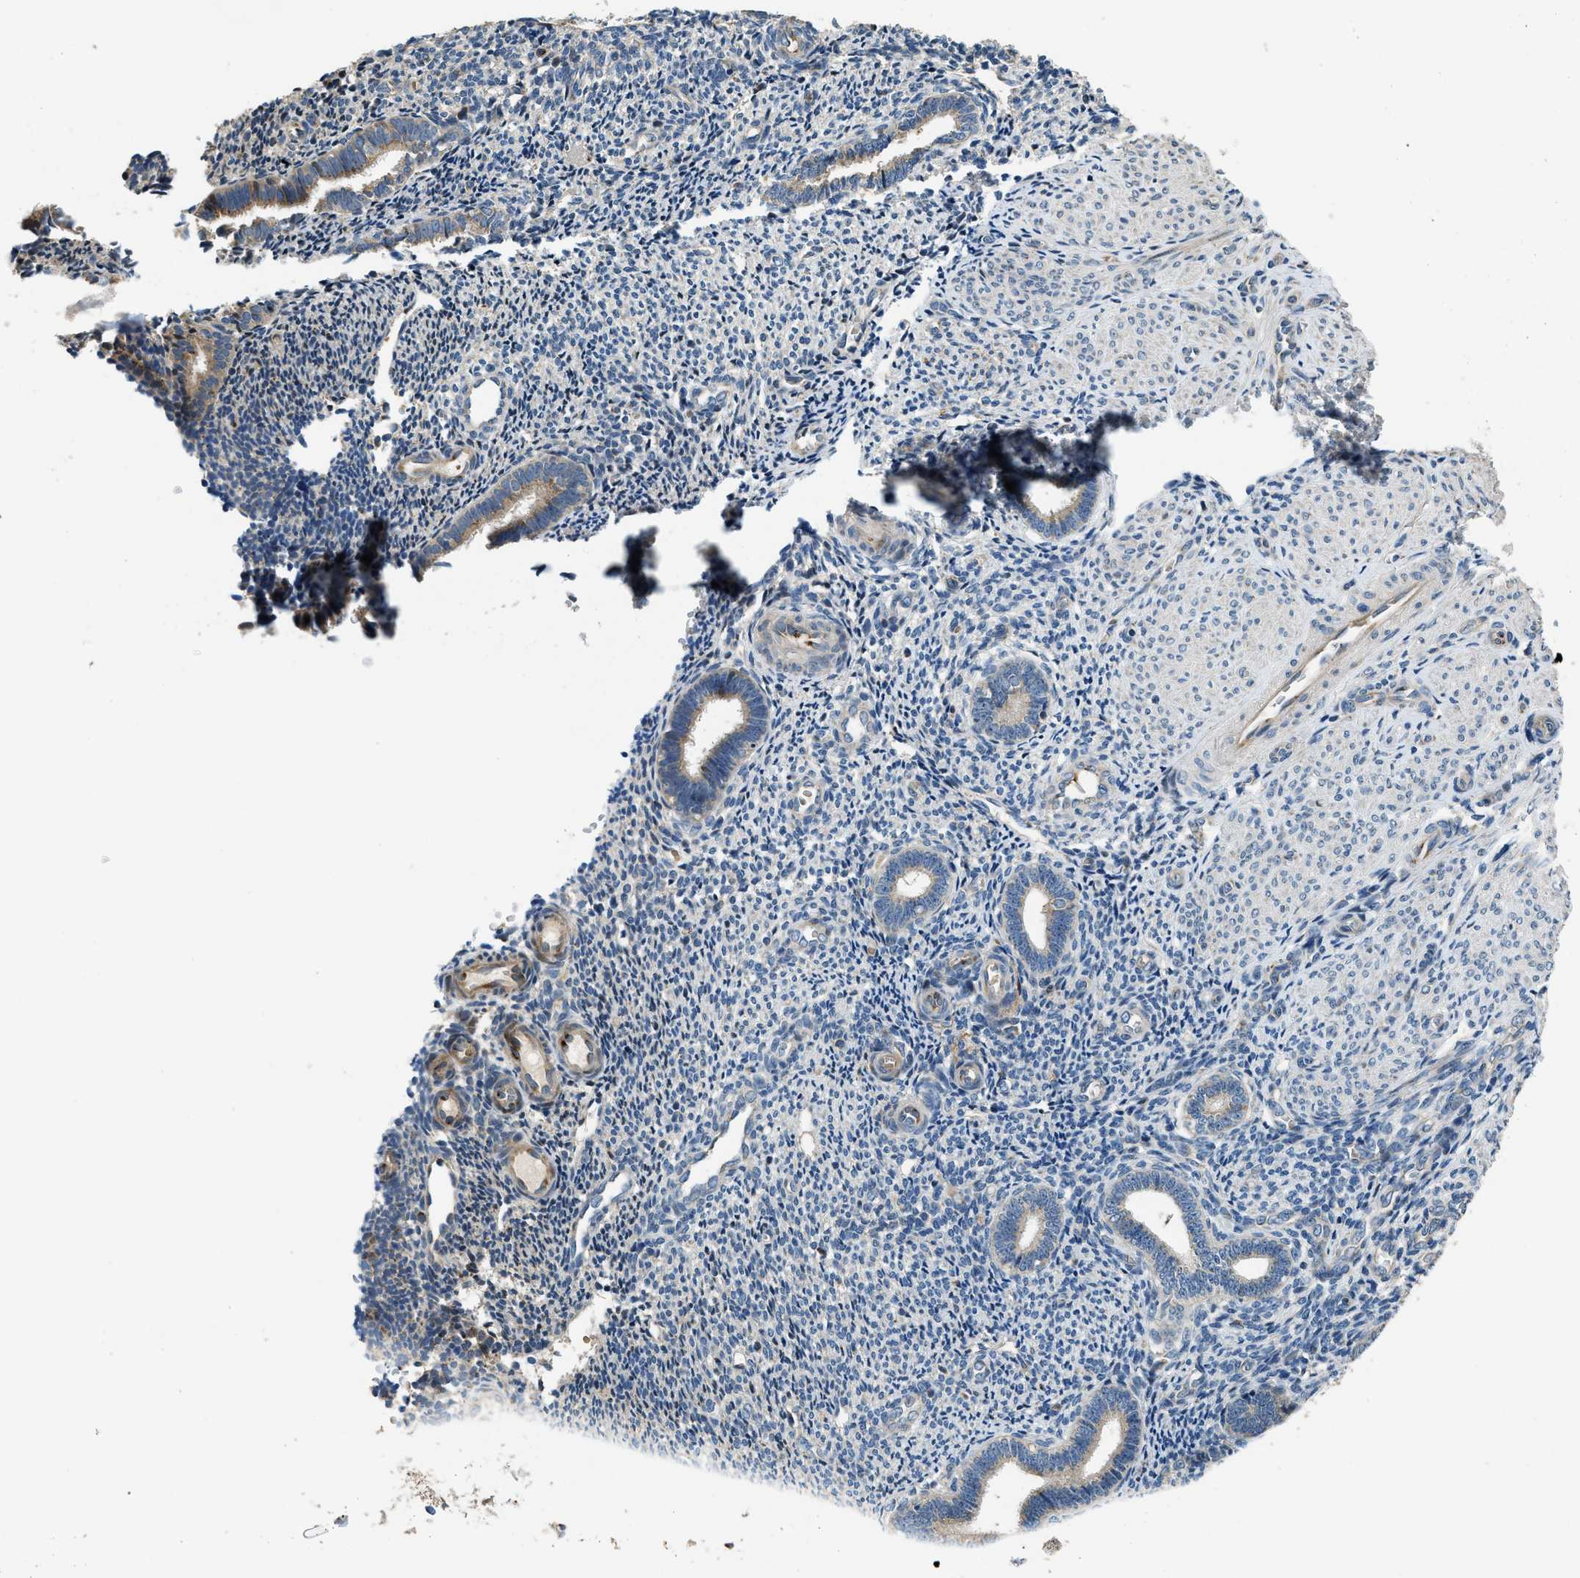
{"staining": {"intensity": "negative", "quantity": "none", "location": "none"}, "tissue": "endometrium", "cell_type": "Cells in endometrial stroma", "image_type": "normal", "snomed": [{"axis": "morphology", "description": "Normal tissue, NOS"}, {"axis": "topography", "description": "Endometrium"}], "caption": "An immunohistochemistry photomicrograph of unremarkable endometrium is shown. There is no staining in cells in endometrial stroma of endometrium.", "gene": "FUT8", "patient": {"sex": "female", "age": 27}}